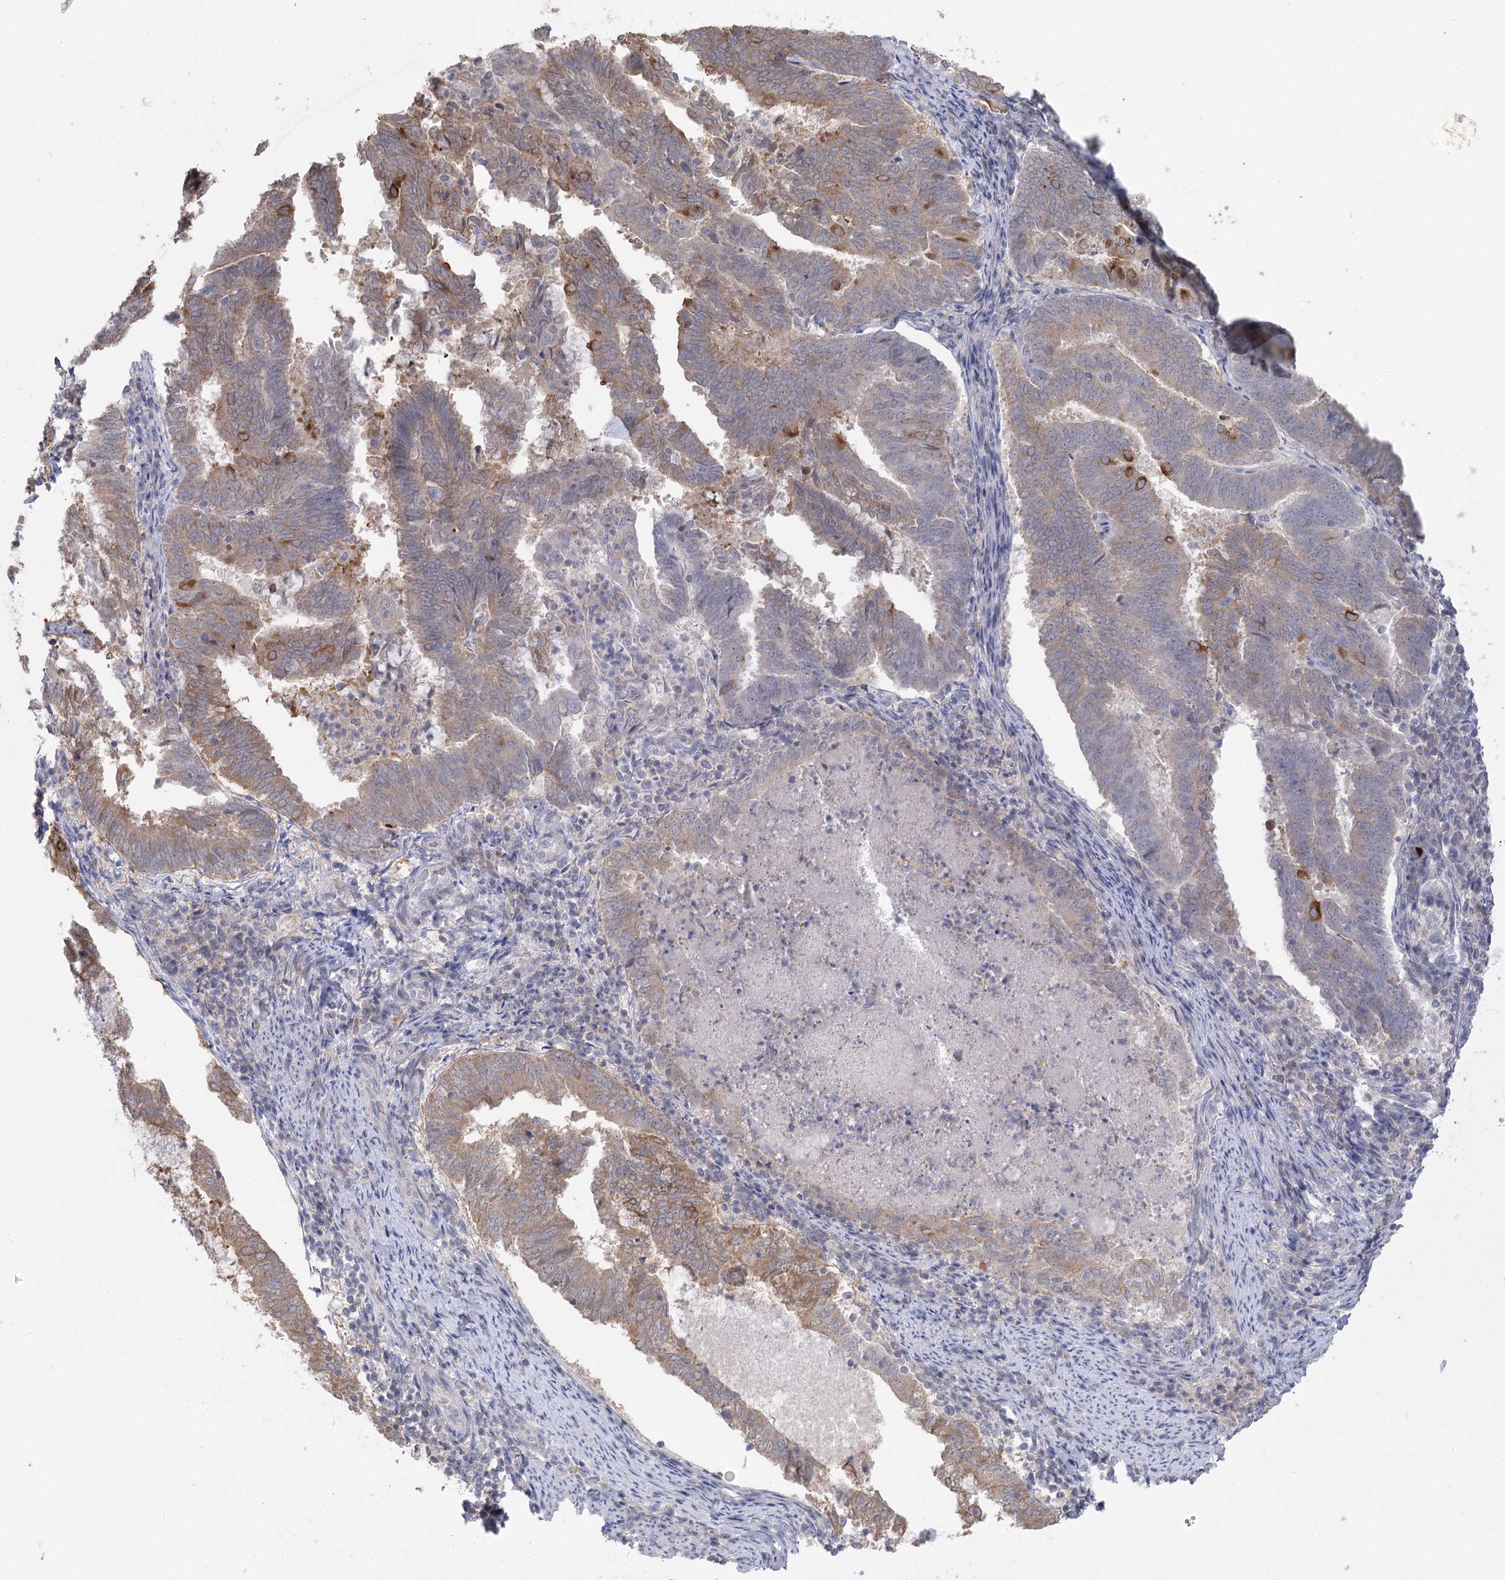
{"staining": {"intensity": "moderate", "quantity": "25%-75%", "location": "cytoplasmic/membranous"}, "tissue": "endometrial cancer", "cell_type": "Tumor cells", "image_type": "cancer", "snomed": [{"axis": "morphology", "description": "Adenocarcinoma, NOS"}, {"axis": "topography", "description": "Endometrium"}], "caption": "Human adenocarcinoma (endometrial) stained with a protein marker shows moderate staining in tumor cells.", "gene": "TRAF3IP1", "patient": {"sex": "female", "age": 80}}